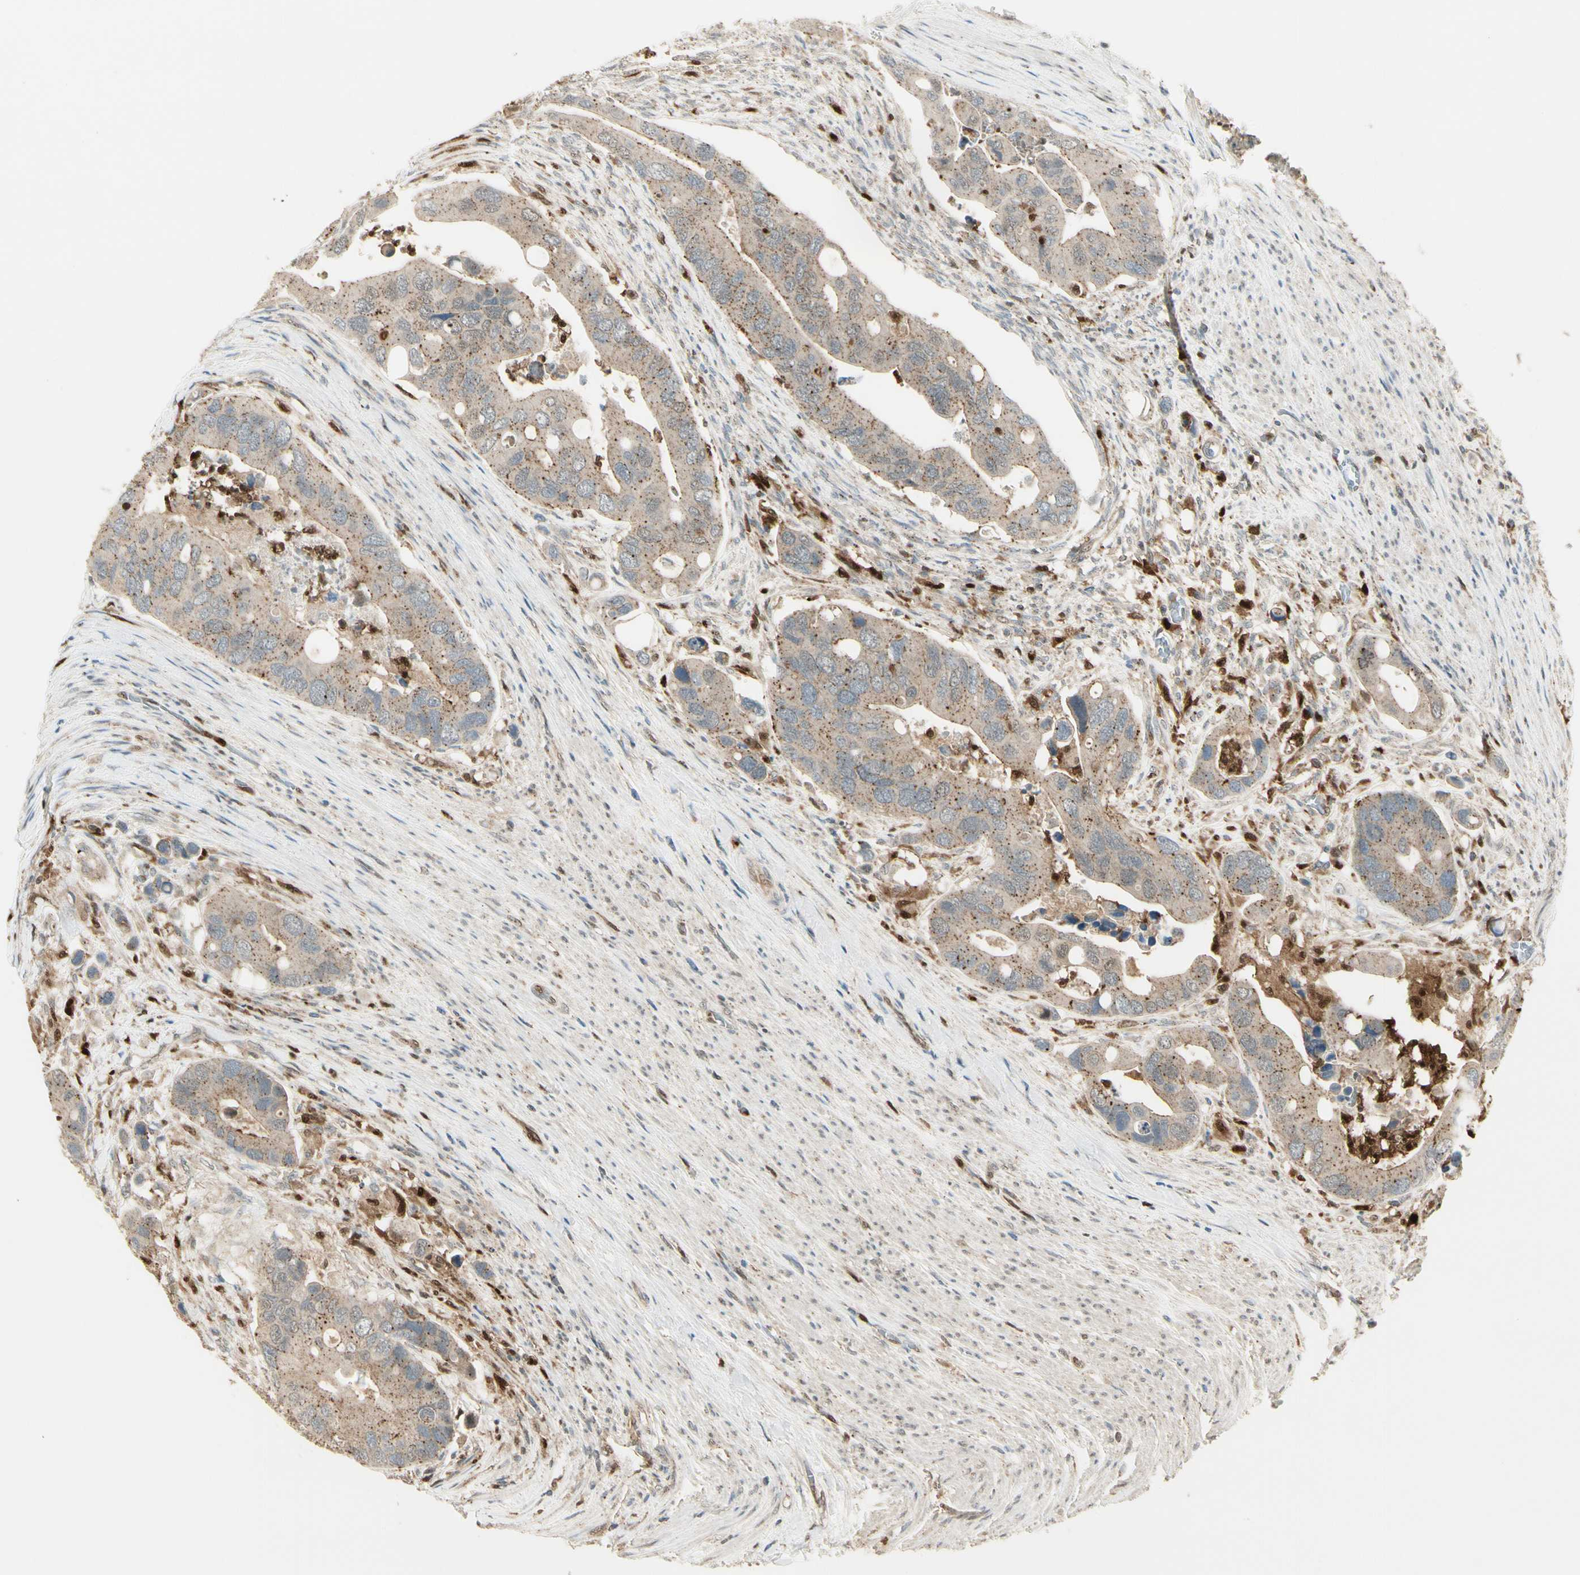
{"staining": {"intensity": "moderate", "quantity": "<25%", "location": "cytoplasmic/membranous"}, "tissue": "colorectal cancer", "cell_type": "Tumor cells", "image_type": "cancer", "snomed": [{"axis": "morphology", "description": "Adenocarcinoma, NOS"}, {"axis": "topography", "description": "Rectum"}], "caption": "Protein staining of colorectal cancer tissue displays moderate cytoplasmic/membranous staining in approximately <25% of tumor cells. (IHC, brightfield microscopy, high magnification).", "gene": "LTA4H", "patient": {"sex": "female", "age": 57}}